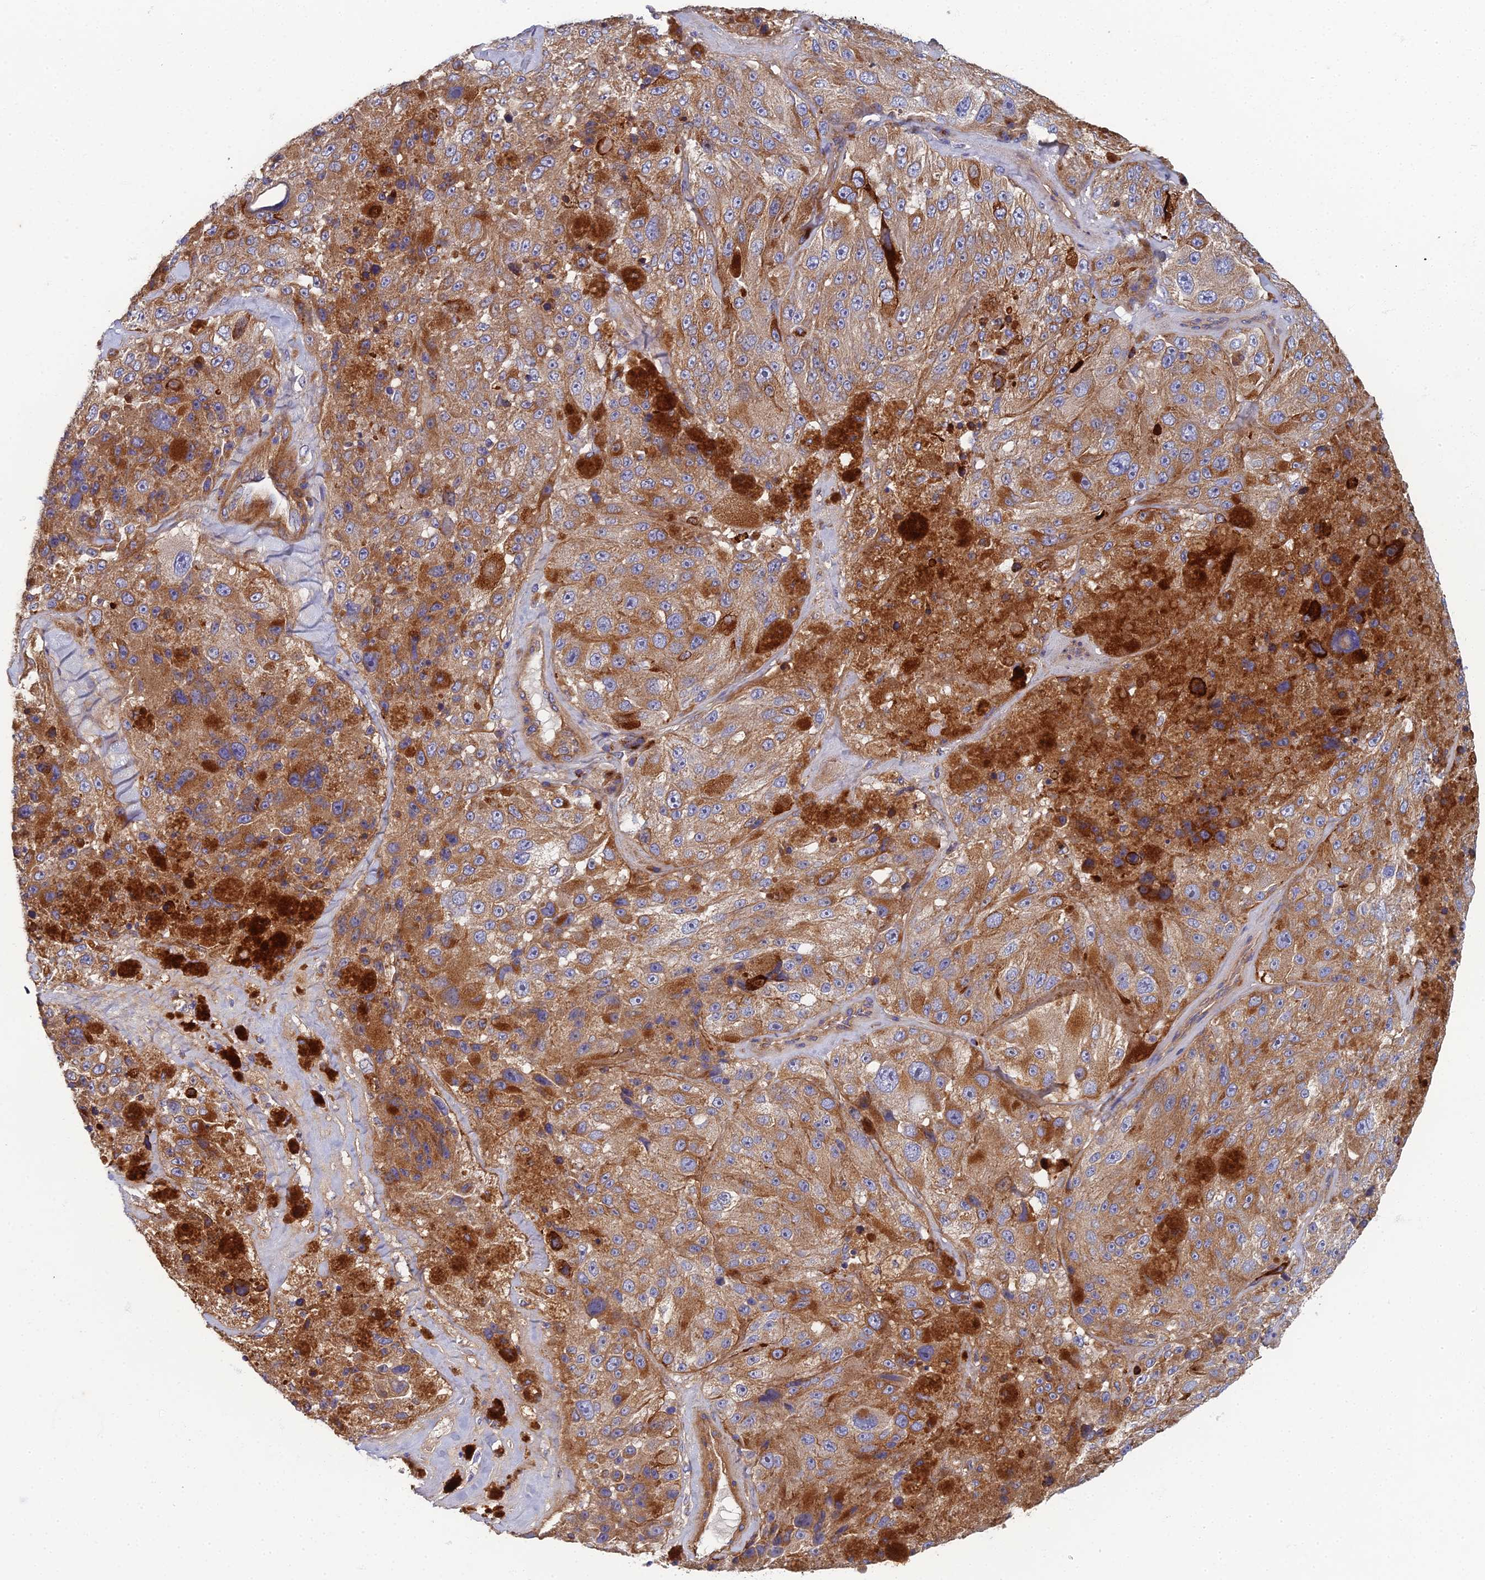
{"staining": {"intensity": "moderate", "quantity": ">75%", "location": "cytoplasmic/membranous"}, "tissue": "melanoma", "cell_type": "Tumor cells", "image_type": "cancer", "snomed": [{"axis": "morphology", "description": "Malignant melanoma, Metastatic site"}, {"axis": "topography", "description": "Lymph node"}], "caption": "Protein staining shows moderate cytoplasmic/membranous positivity in approximately >75% of tumor cells in malignant melanoma (metastatic site). (DAB IHC with brightfield microscopy, high magnification).", "gene": "RNASEK", "patient": {"sex": "male", "age": 62}}